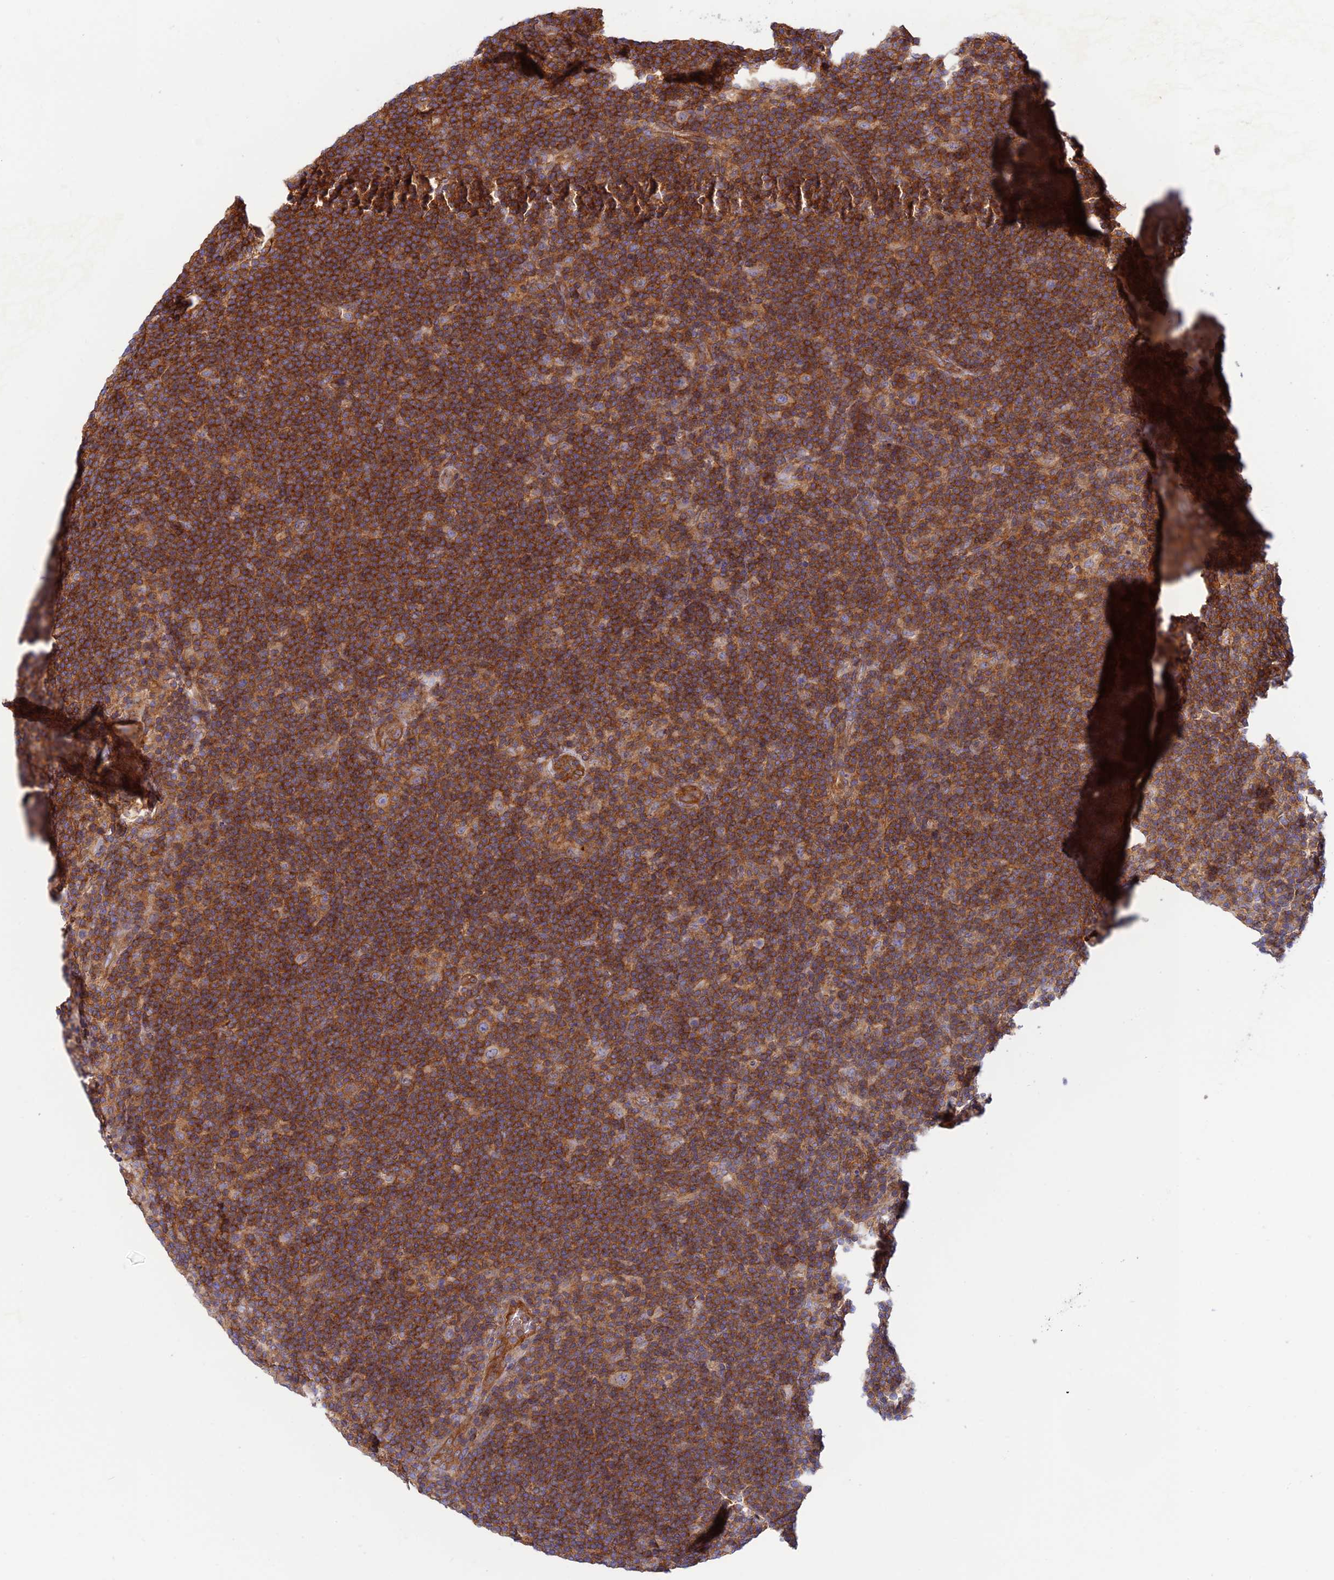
{"staining": {"intensity": "weak", "quantity": "<25%", "location": "cytoplasmic/membranous"}, "tissue": "lymphoma", "cell_type": "Tumor cells", "image_type": "cancer", "snomed": [{"axis": "morphology", "description": "Hodgkin's disease, NOS"}, {"axis": "topography", "description": "Lymph node"}], "caption": "This is an immunohistochemistry histopathology image of human Hodgkin's disease. There is no staining in tumor cells.", "gene": "PPP1R12C", "patient": {"sex": "female", "age": 57}}